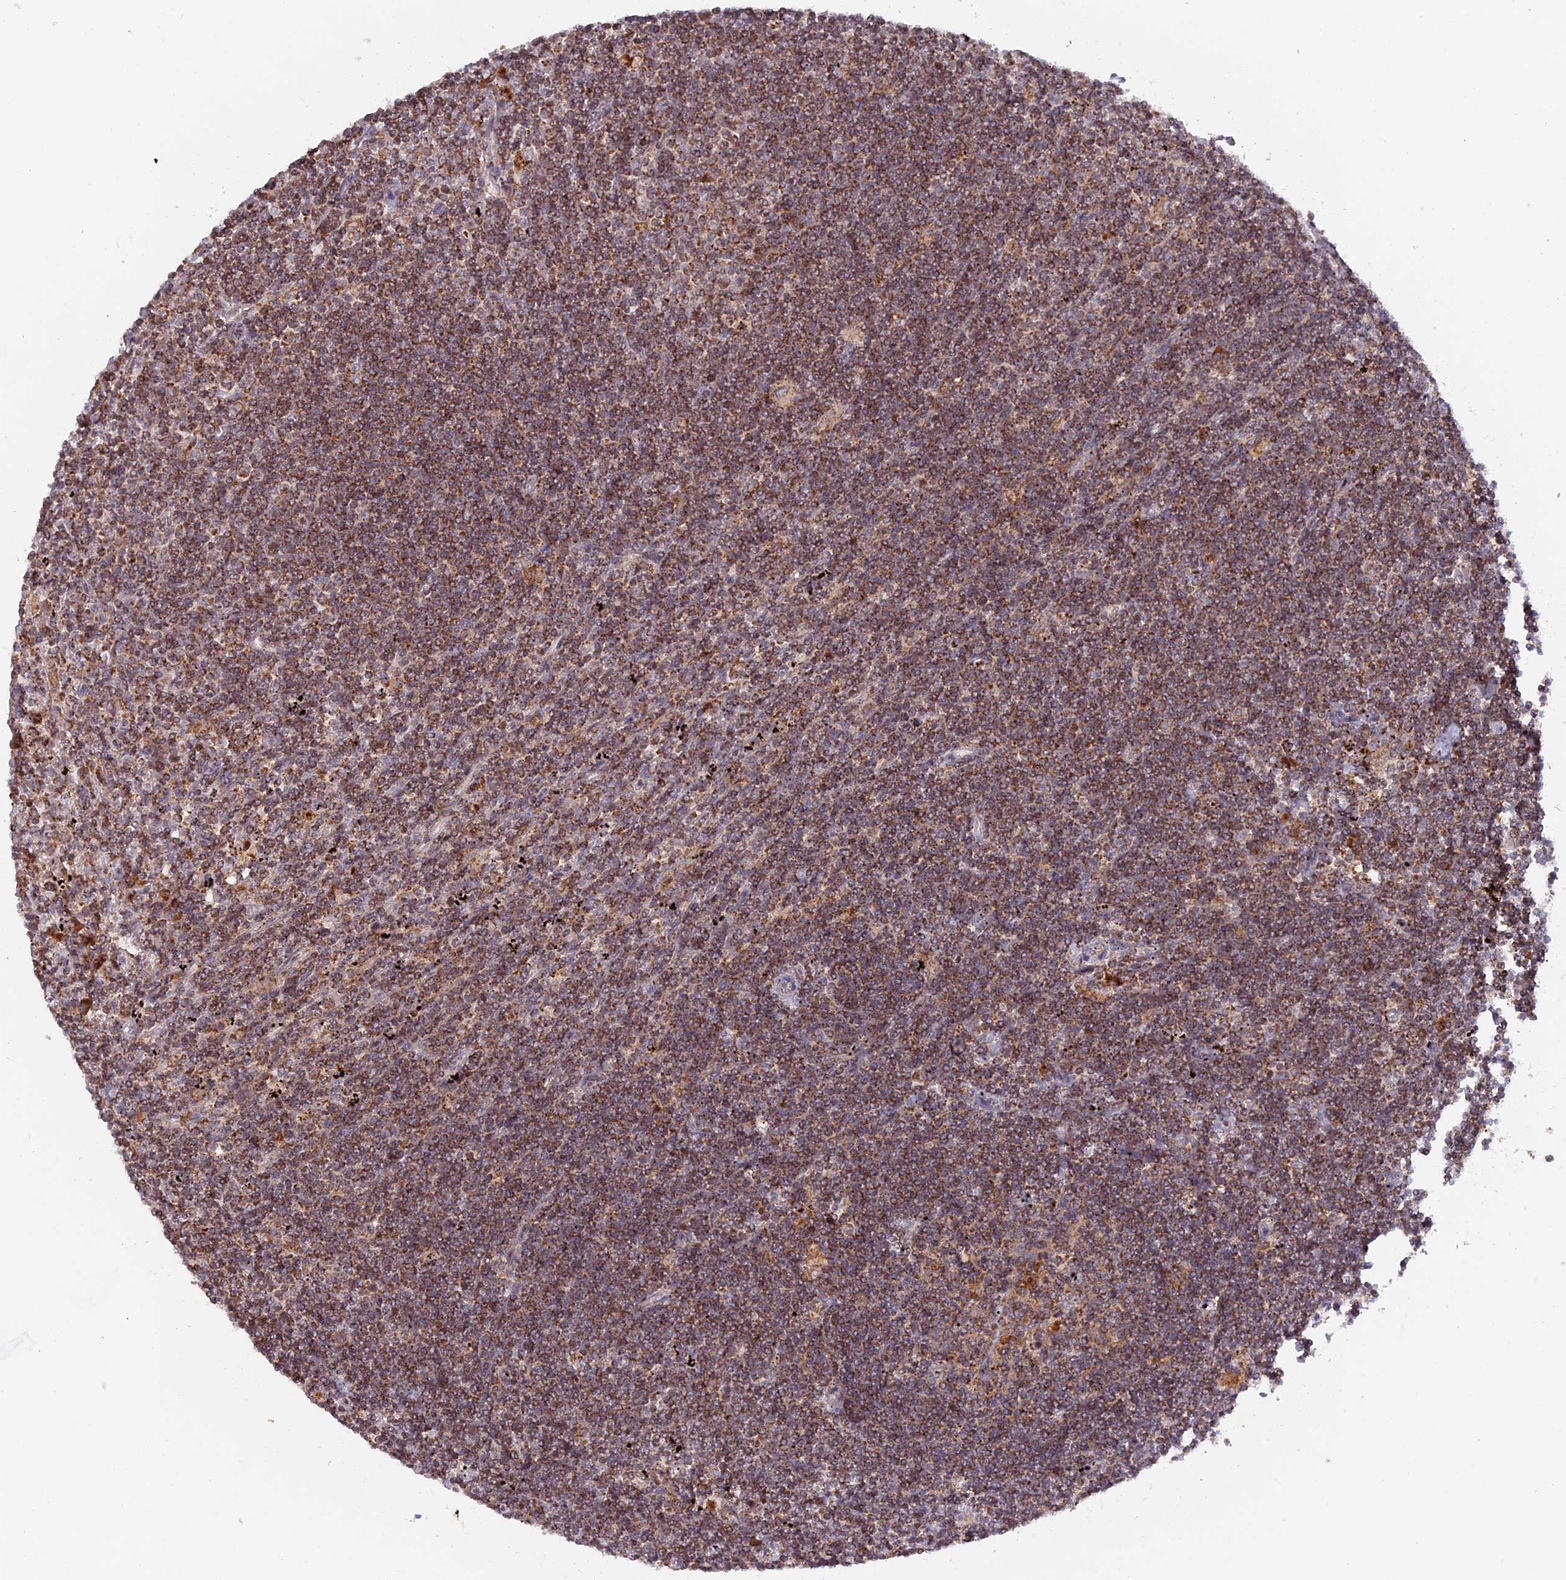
{"staining": {"intensity": "moderate", "quantity": "25%-75%", "location": "cytoplasmic/membranous"}, "tissue": "lymphoma", "cell_type": "Tumor cells", "image_type": "cancer", "snomed": [{"axis": "morphology", "description": "Malignant lymphoma, non-Hodgkin's type, Low grade"}, {"axis": "topography", "description": "Spleen"}], "caption": "Malignant lymphoma, non-Hodgkin's type (low-grade) stained with a protein marker shows moderate staining in tumor cells.", "gene": "MPV17L", "patient": {"sex": "male", "age": 76}}